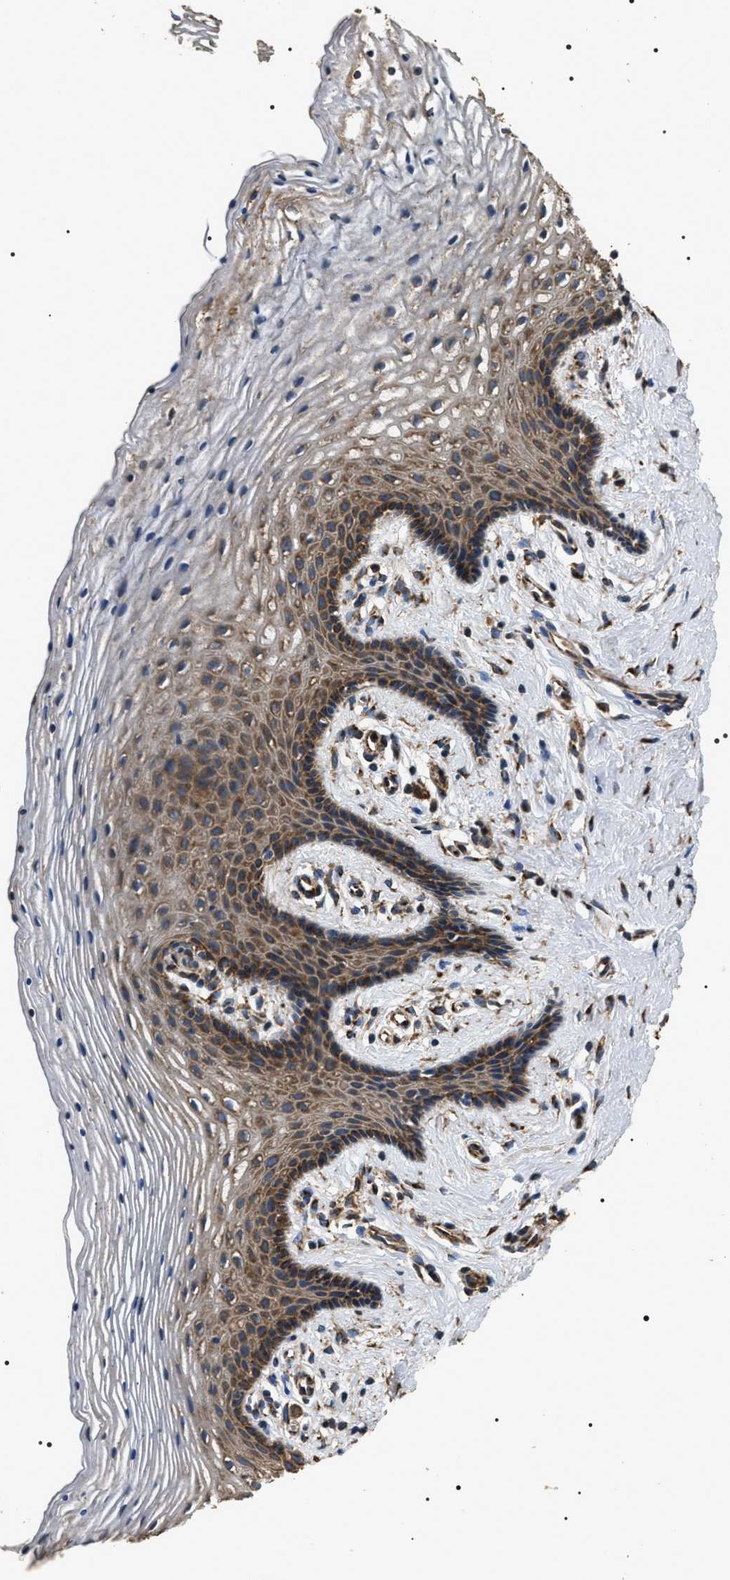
{"staining": {"intensity": "moderate", "quantity": "25%-75%", "location": "cytoplasmic/membranous"}, "tissue": "vagina", "cell_type": "Squamous epithelial cells", "image_type": "normal", "snomed": [{"axis": "morphology", "description": "Normal tissue, NOS"}, {"axis": "topography", "description": "Vagina"}], "caption": "This histopathology image demonstrates immunohistochemistry (IHC) staining of unremarkable human vagina, with medium moderate cytoplasmic/membranous positivity in approximately 25%-75% of squamous epithelial cells.", "gene": "KTN1", "patient": {"sex": "female", "age": 32}}